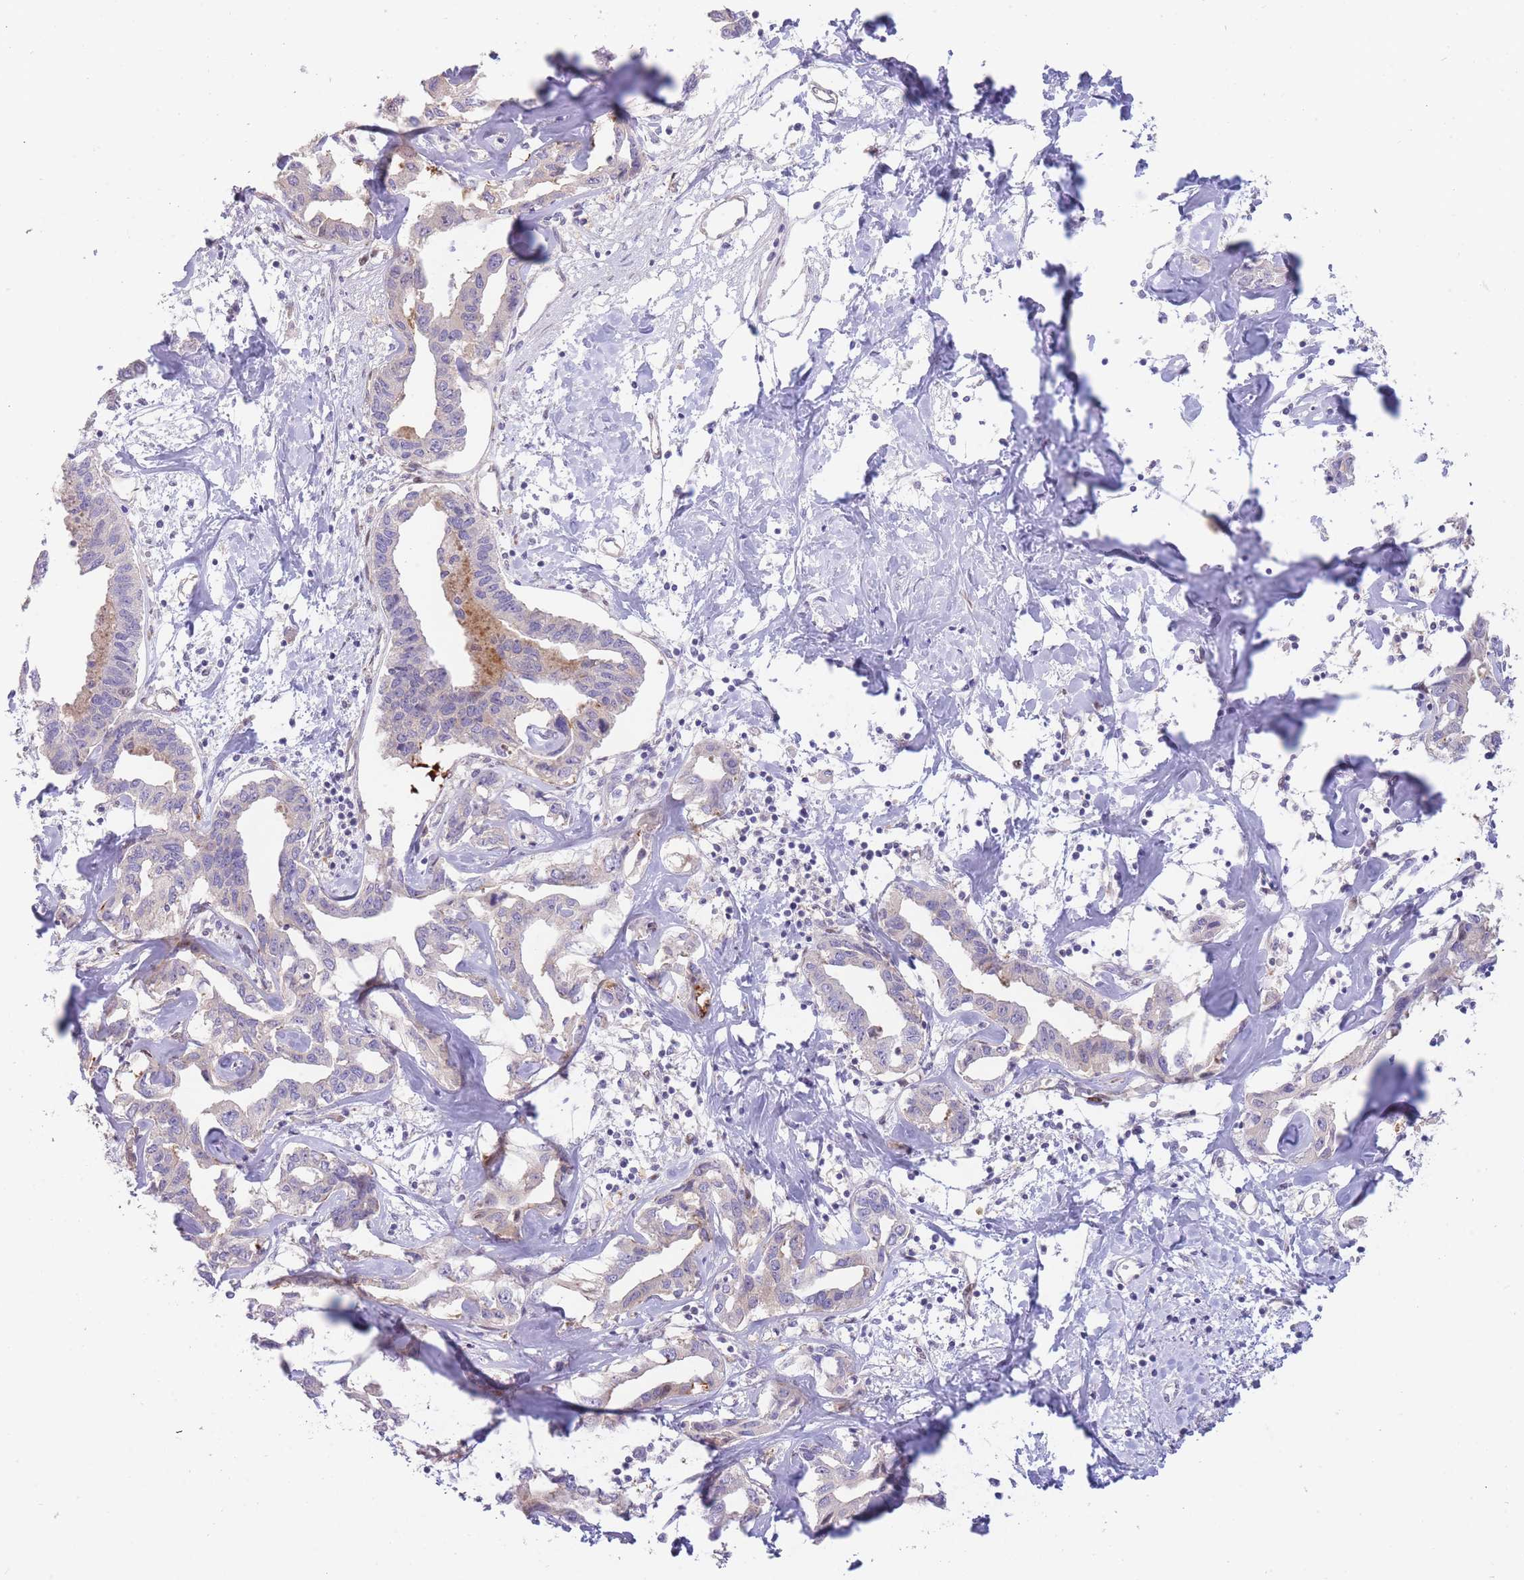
{"staining": {"intensity": "negative", "quantity": "none", "location": "none"}, "tissue": "liver cancer", "cell_type": "Tumor cells", "image_type": "cancer", "snomed": [{"axis": "morphology", "description": "Cholangiocarcinoma"}, {"axis": "topography", "description": "Liver"}], "caption": "Tumor cells show no significant protein positivity in liver cancer.", "gene": "ATP5MC2", "patient": {"sex": "male", "age": 59}}